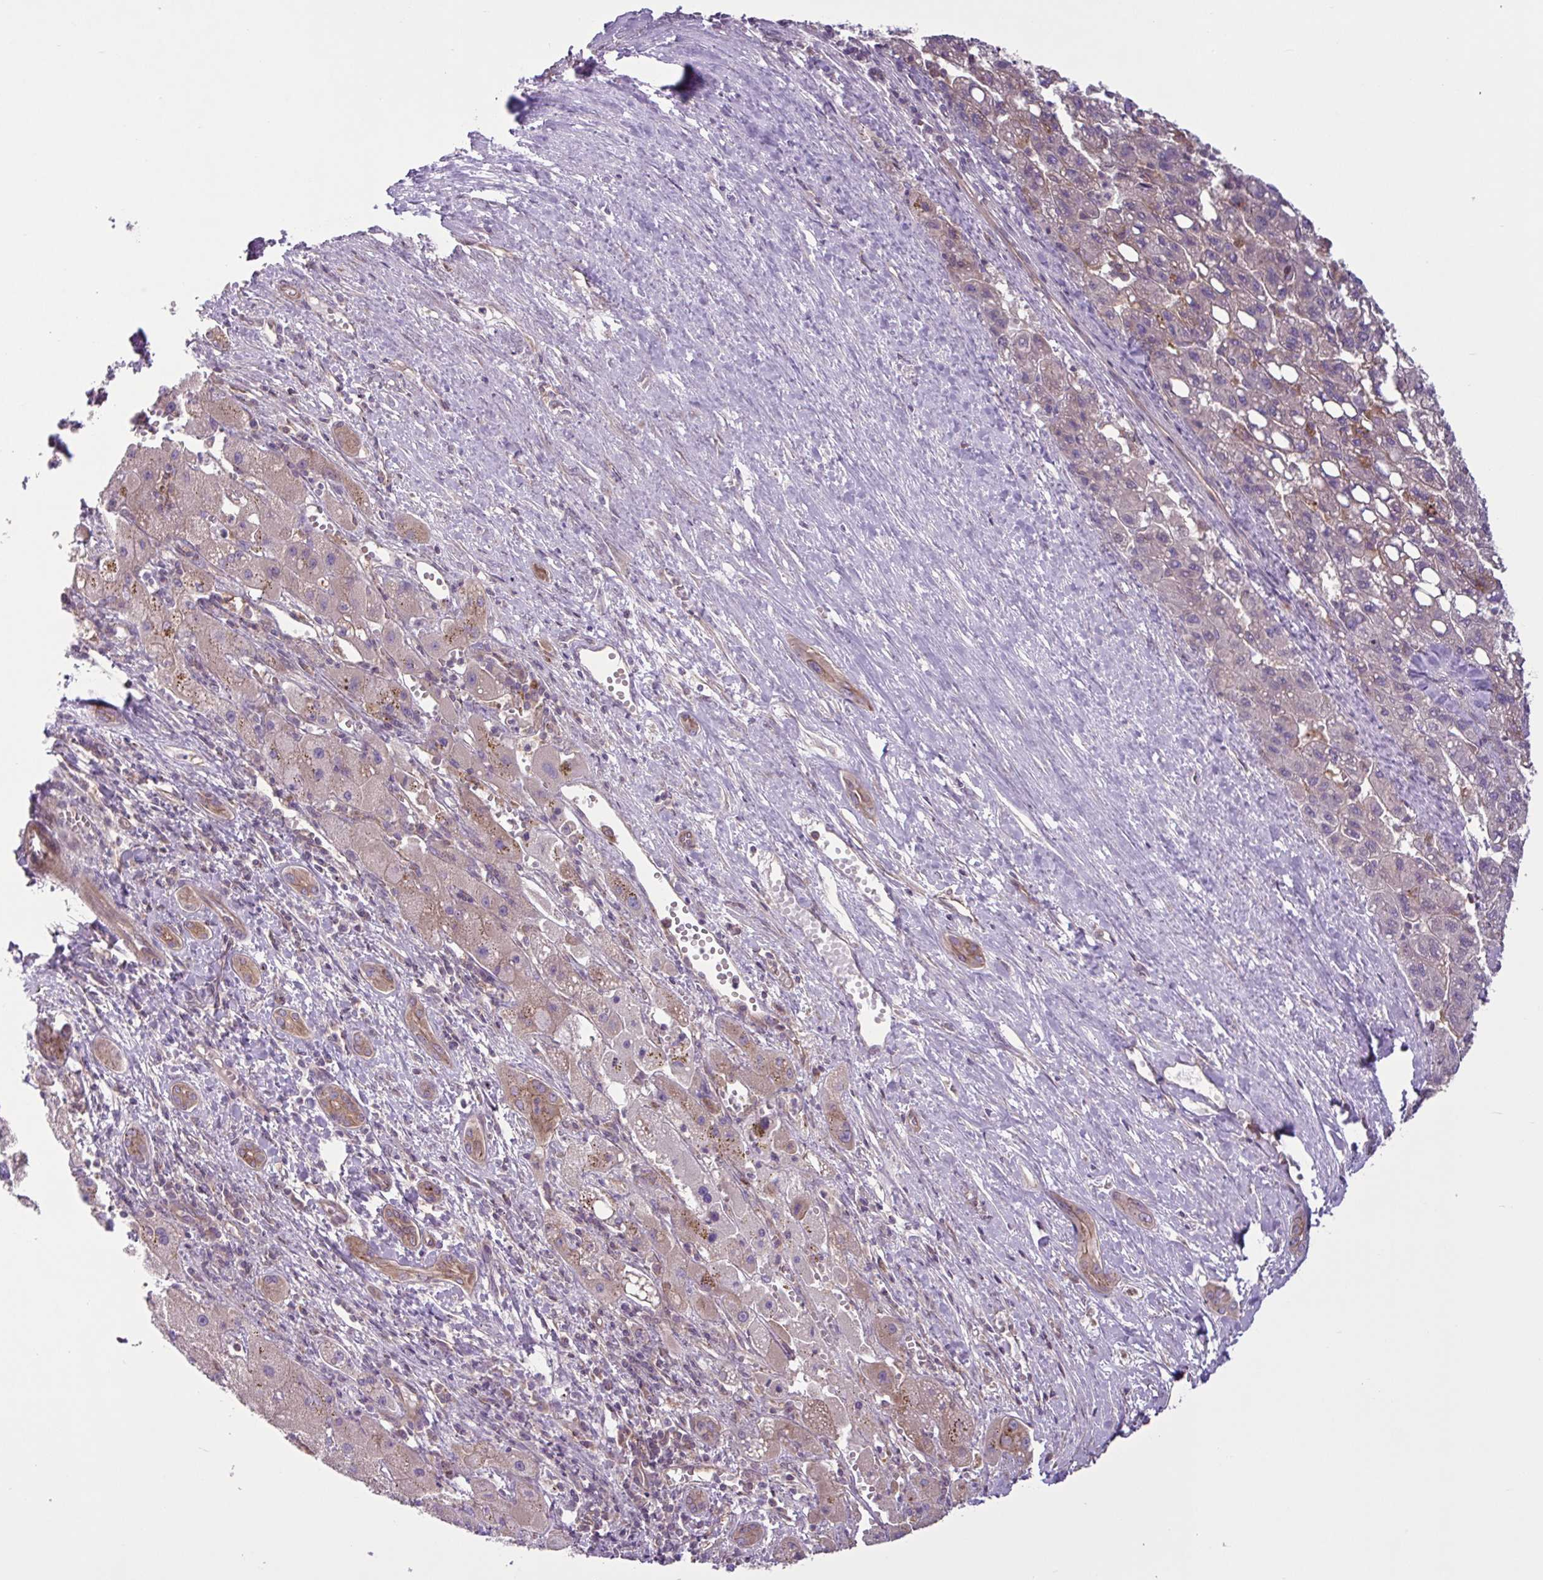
{"staining": {"intensity": "weak", "quantity": "<25%", "location": "nuclear"}, "tissue": "liver cancer", "cell_type": "Tumor cells", "image_type": "cancer", "snomed": [{"axis": "morphology", "description": "Carcinoma, Hepatocellular, NOS"}, {"axis": "topography", "description": "Liver"}], "caption": "High power microscopy image of an immunohistochemistry histopathology image of hepatocellular carcinoma (liver), revealing no significant expression in tumor cells.", "gene": "GLTP", "patient": {"sex": "female", "age": 82}}